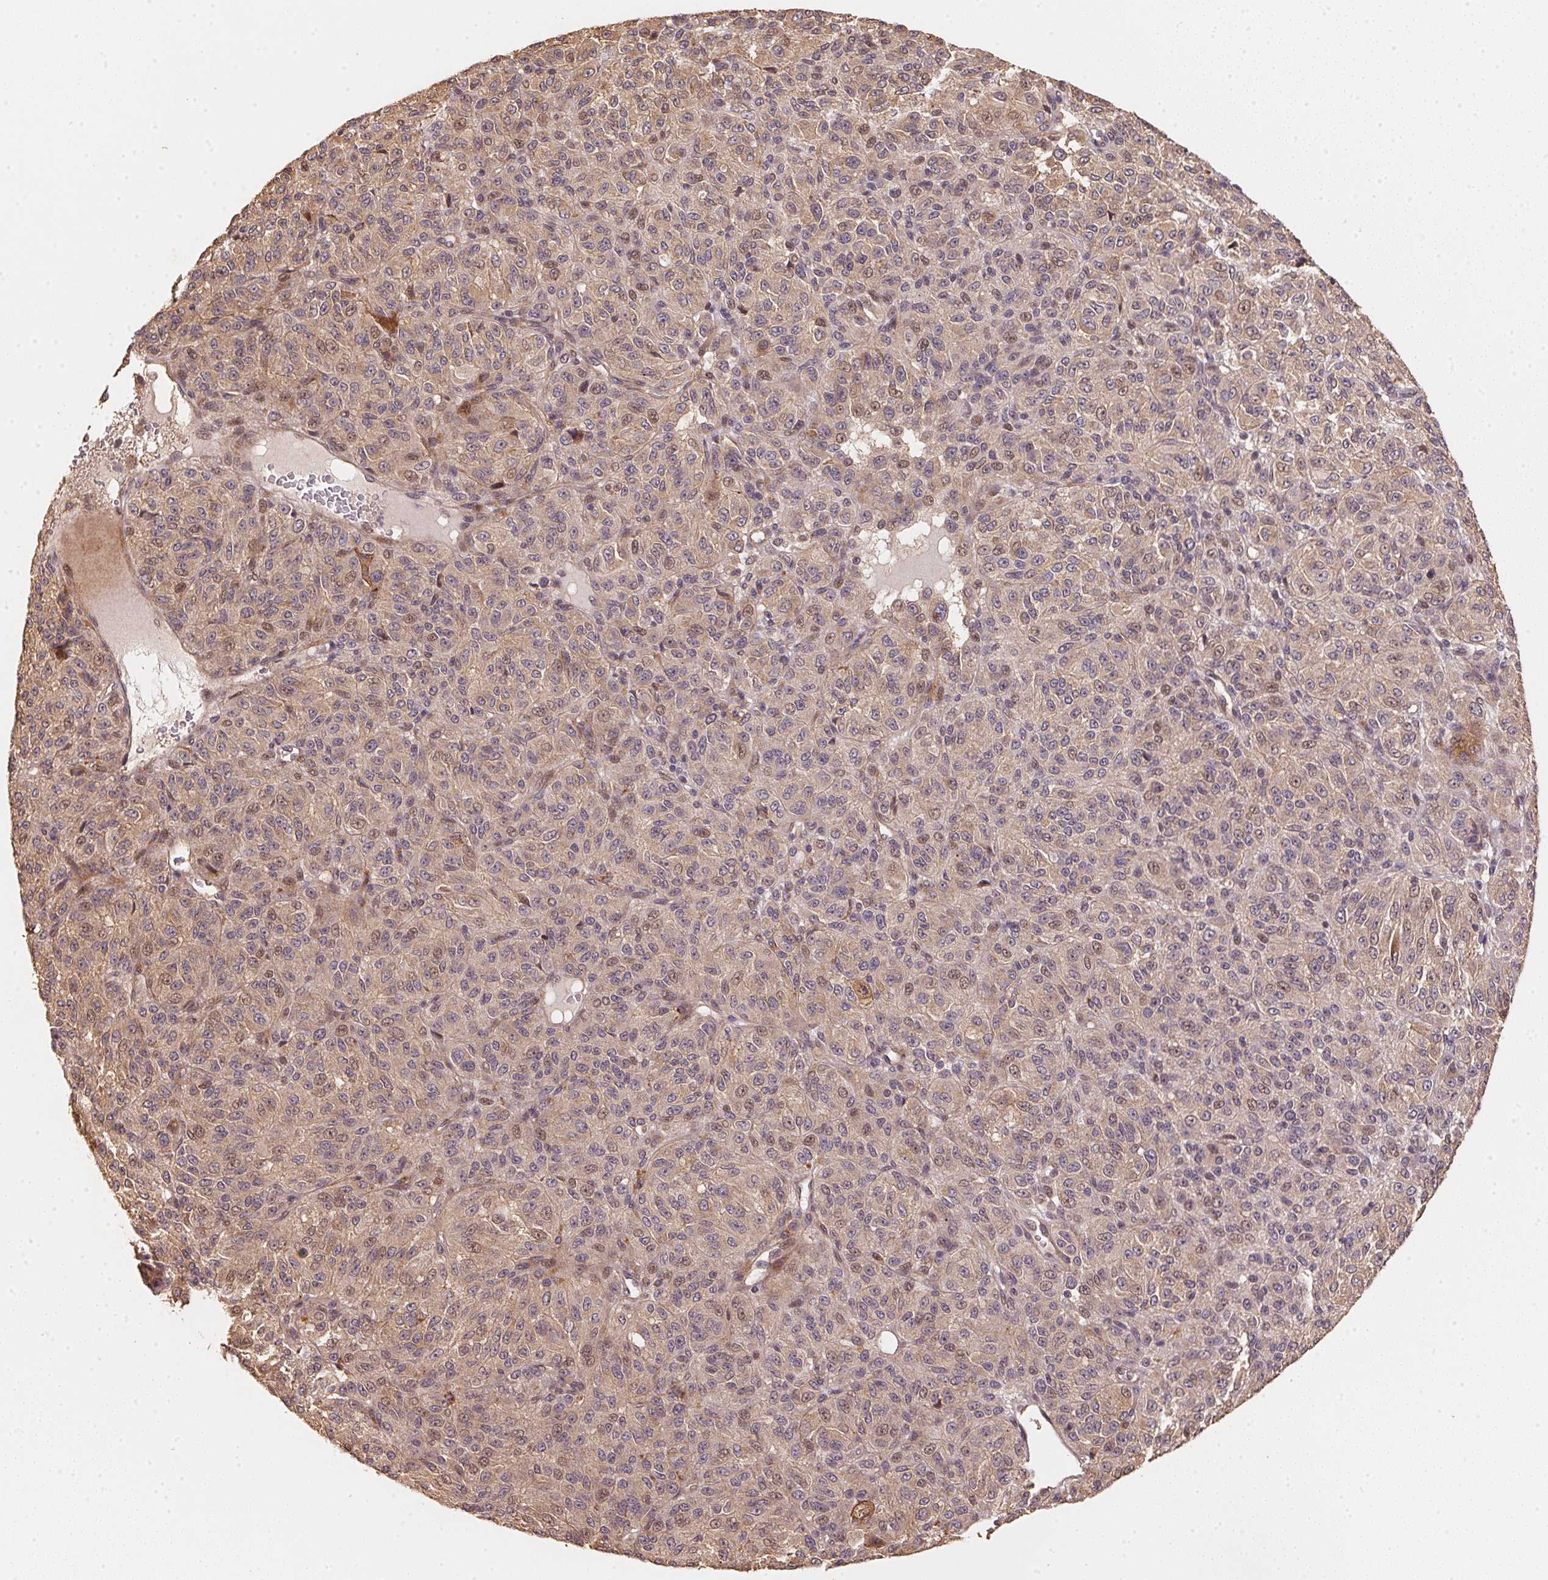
{"staining": {"intensity": "weak", "quantity": "25%-75%", "location": "cytoplasmic/membranous"}, "tissue": "melanoma", "cell_type": "Tumor cells", "image_type": "cancer", "snomed": [{"axis": "morphology", "description": "Malignant melanoma, Metastatic site"}, {"axis": "topography", "description": "Brain"}], "caption": "Protein analysis of melanoma tissue demonstrates weak cytoplasmic/membranous staining in approximately 25%-75% of tumor cells. Immunohistochemistry (ihc) stains the protein of interest in brown and the nuclei are stained blue.", "gene": "TMEM222", "patient": {"sex": "female", "age": 56}}